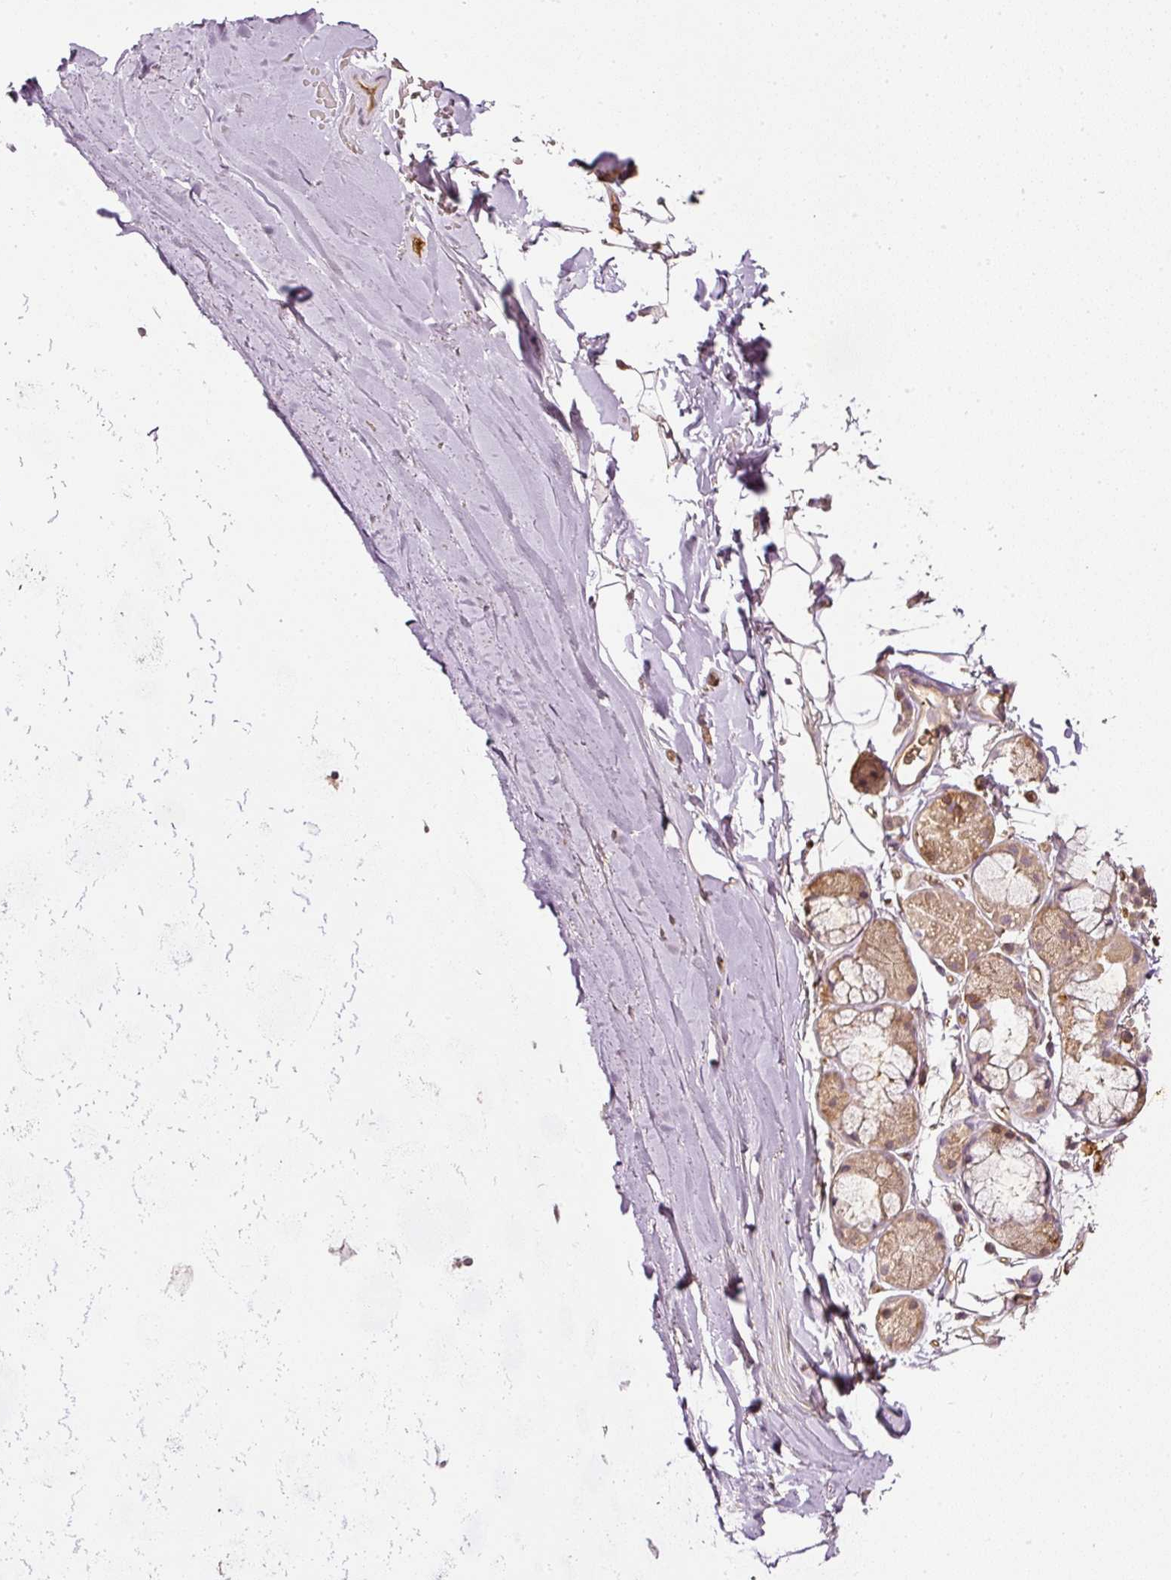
{"staining": {"intensity": "negative", "quantity": "none", "location": "none"}, "tissue": "adipose tissue", "cell_type": "Adipocytes", "image_type": "normal", "snomed": [{"axis": "morphology", "description": "Normal tissue, NOS"}, {"axis": "morphology", "description": "Squamous cell carcinoma, NOS"}, {"axis": "topography", "description": "Bronchus"}, {"axis": "topography", "description": "Lung"}], "caption": "High magnification brightfield microscopy of unremarkable adipose tissue stained with DAB (brown) and counterstained with hematoxylin (blue): adipocytes show no significant positivity.", "gene": "EVL", "patient": {"sex": "female", "age": 70}}